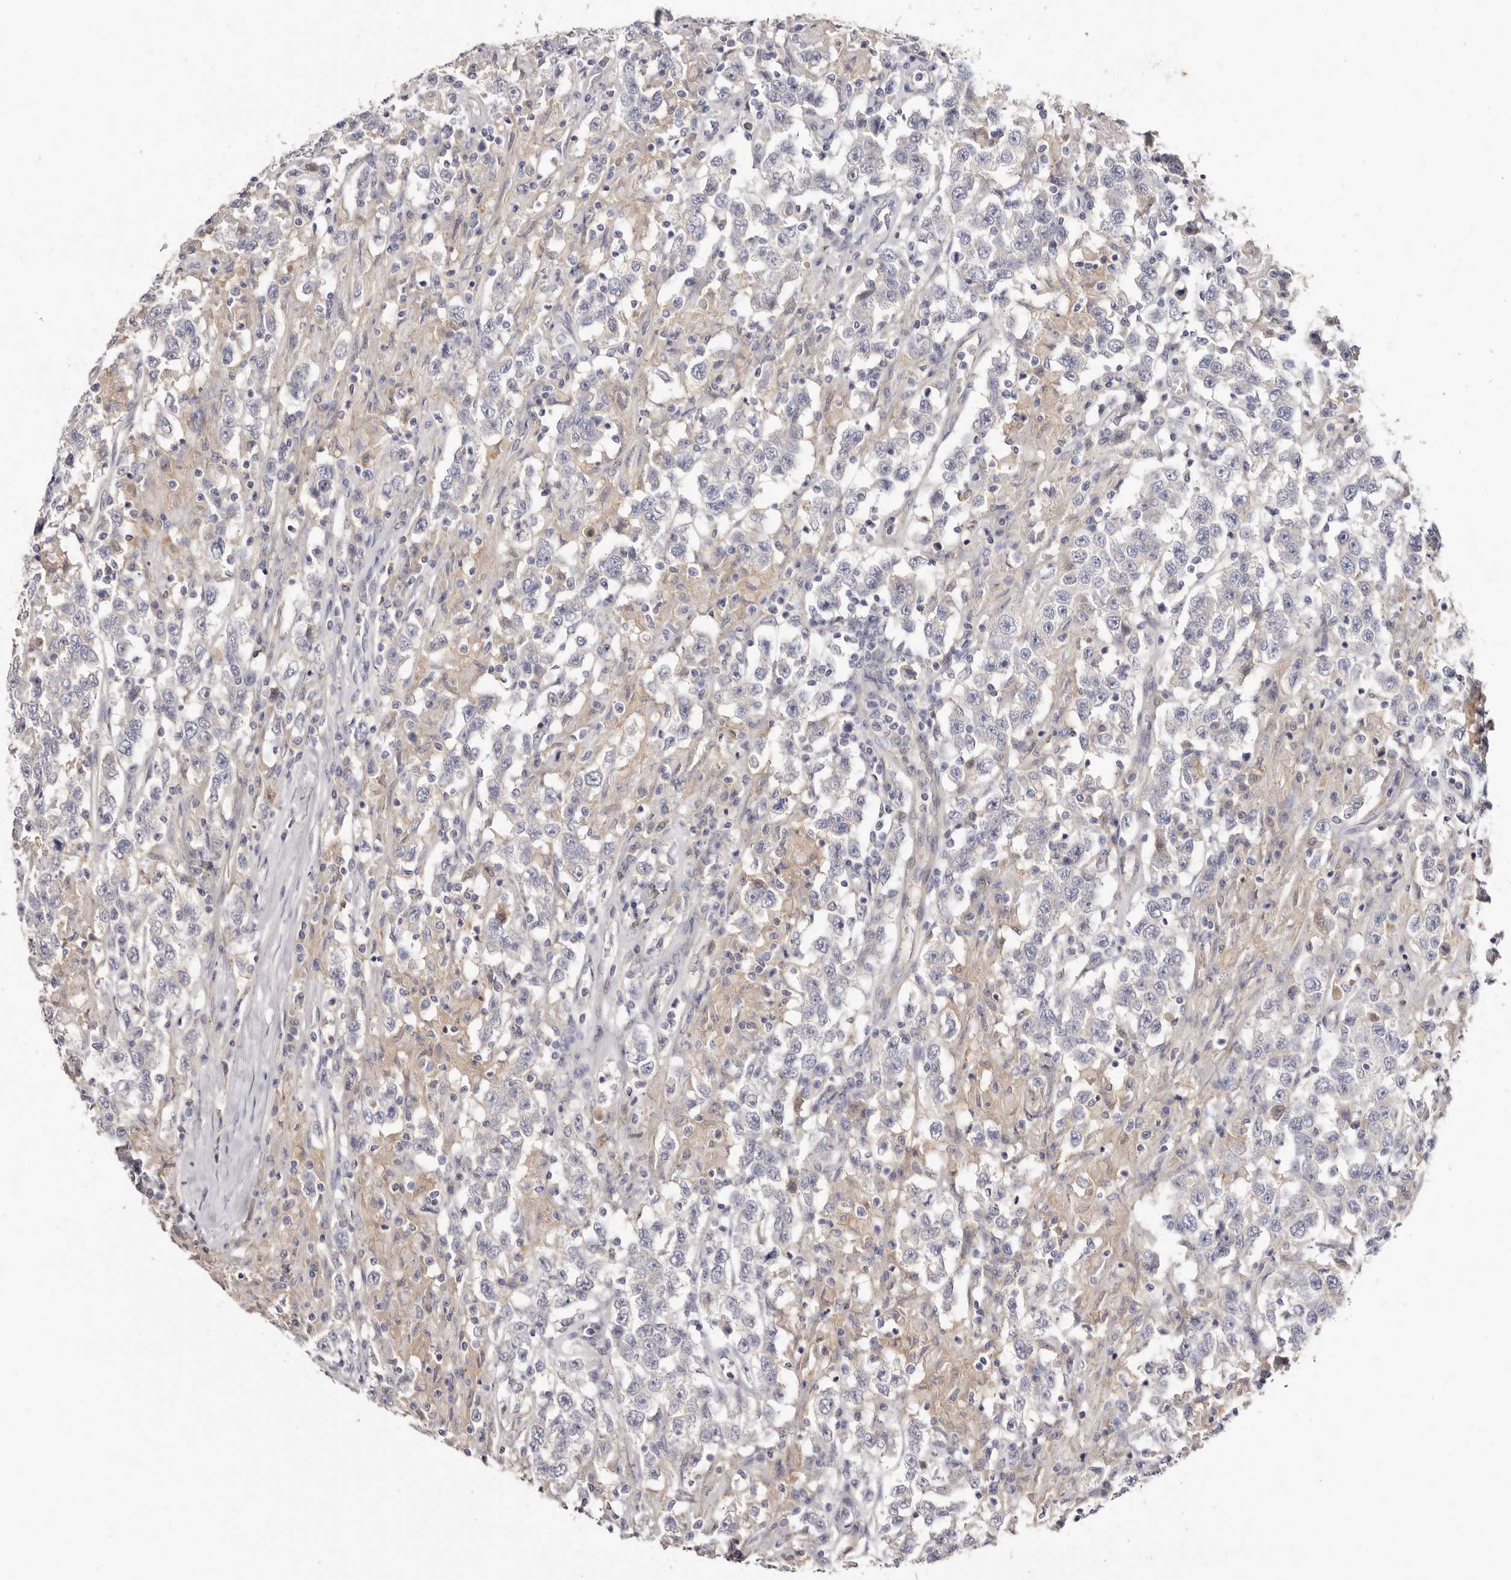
{"staining": {"intensity": "negative", "quantity": "none", "location": "none"}, "tissue": "testis cancer", "cell_type": "Tumor cells", "image_type": "cancer", "snomed": [{"axis": "morphology", "description": "Seminoma, NOS"}, {"axis": "topography", "description": "Testis"}], "caption": "Immunohistochemistry (IHC) of human seminoma (testis) exhibits no staining in tumor cells. (DAB IHC, high magnification).", "gene": "STK16", "patient": {"sex": "male", "age": 41}}